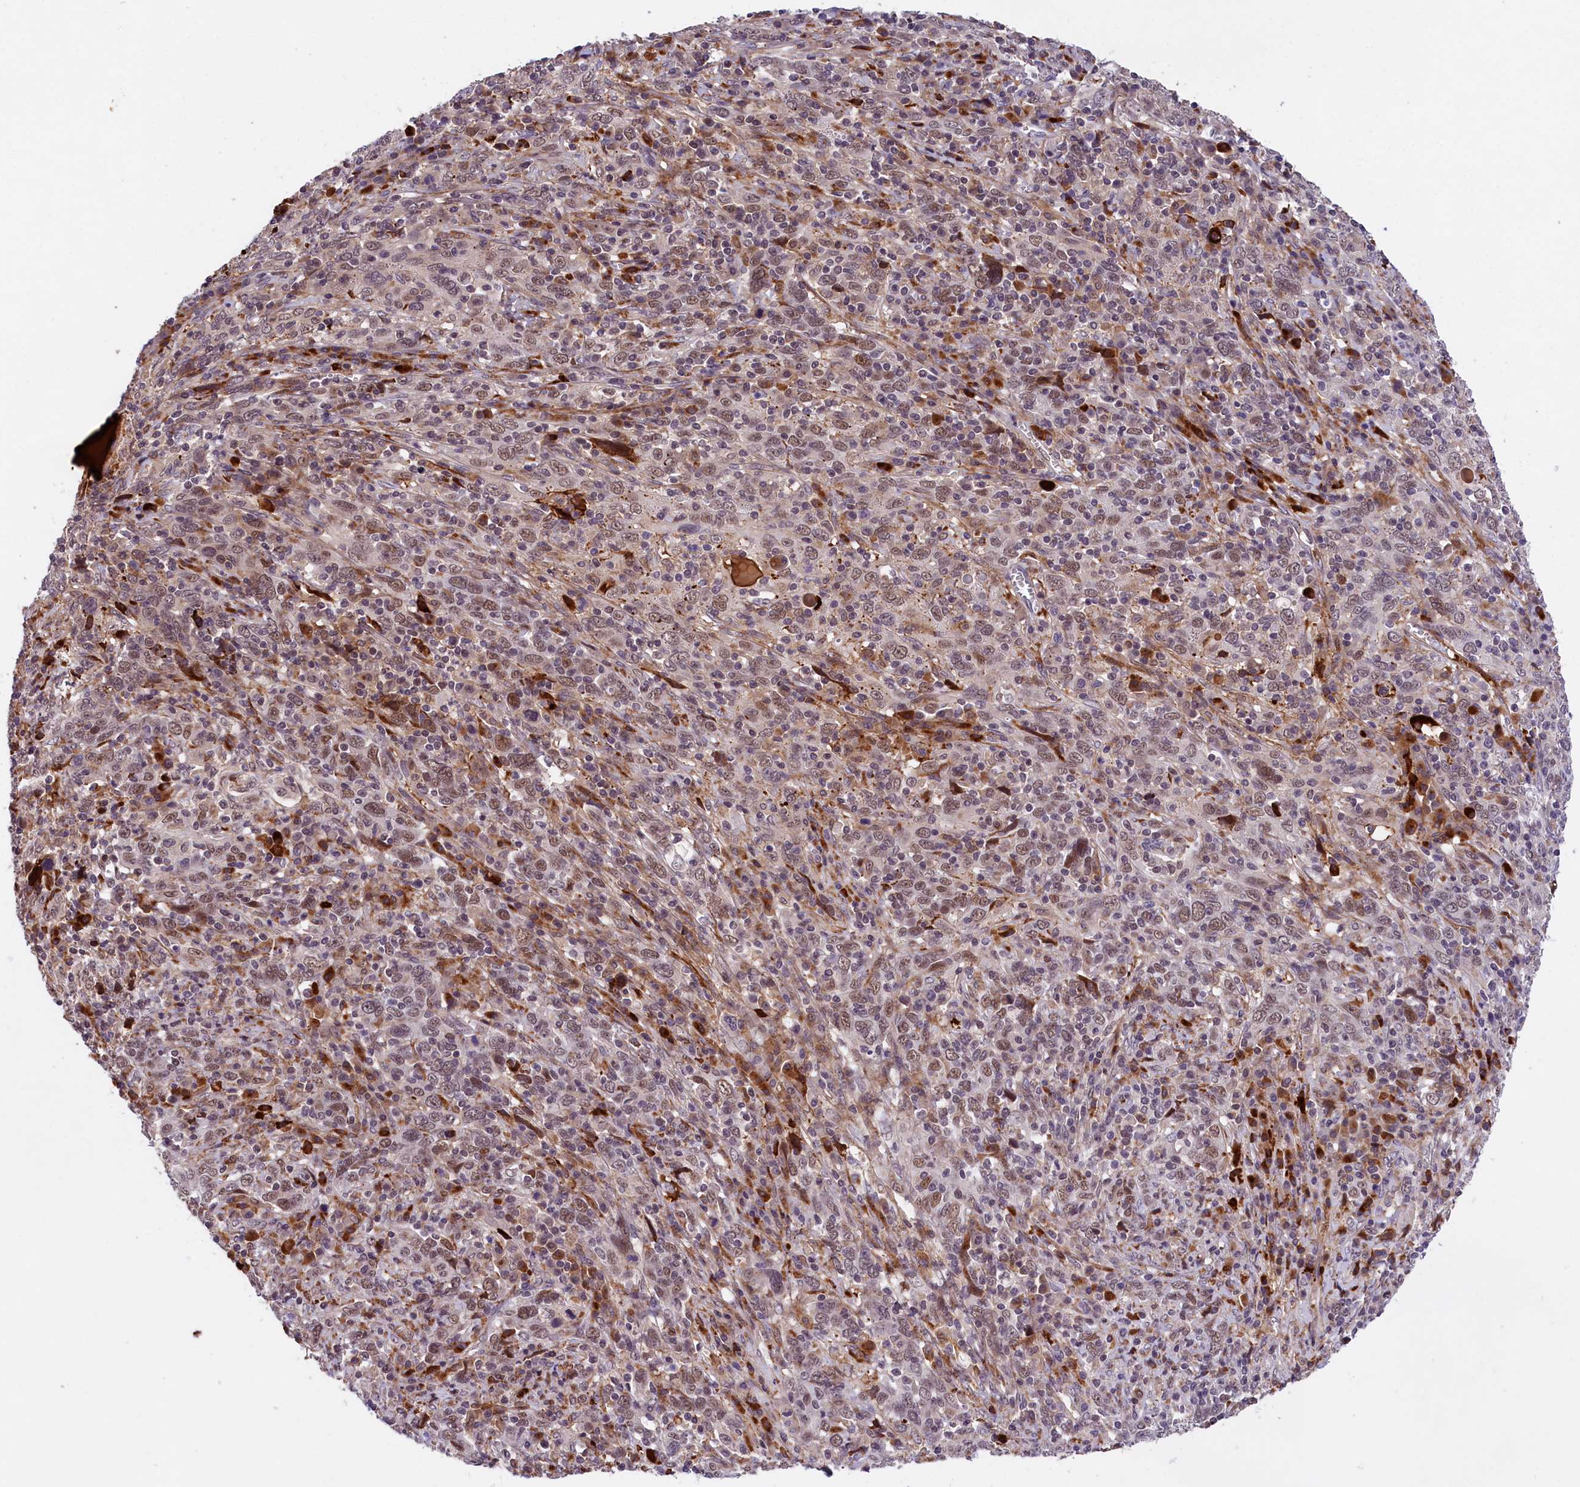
{"staining": {"intensity": "moderate", "quantity": "25%-75%", "location": "nuclear"}, "tissue": "cervical cancer", "cell_type": "Tumor cells", "image_type": "cancer", "snomed": [{"axis": "morphology", "description": "Squamous cell carcinoma, NOS"}, {"axis": "topography", "description": "Cervix"}], "caption": "Moderate nuclear expression is present in approximately 25%-75% of tumor cells in cervical squamous cell carcinoma.", "gene": "FBXO45", "patient": {"sex": "female", "age": 46}}